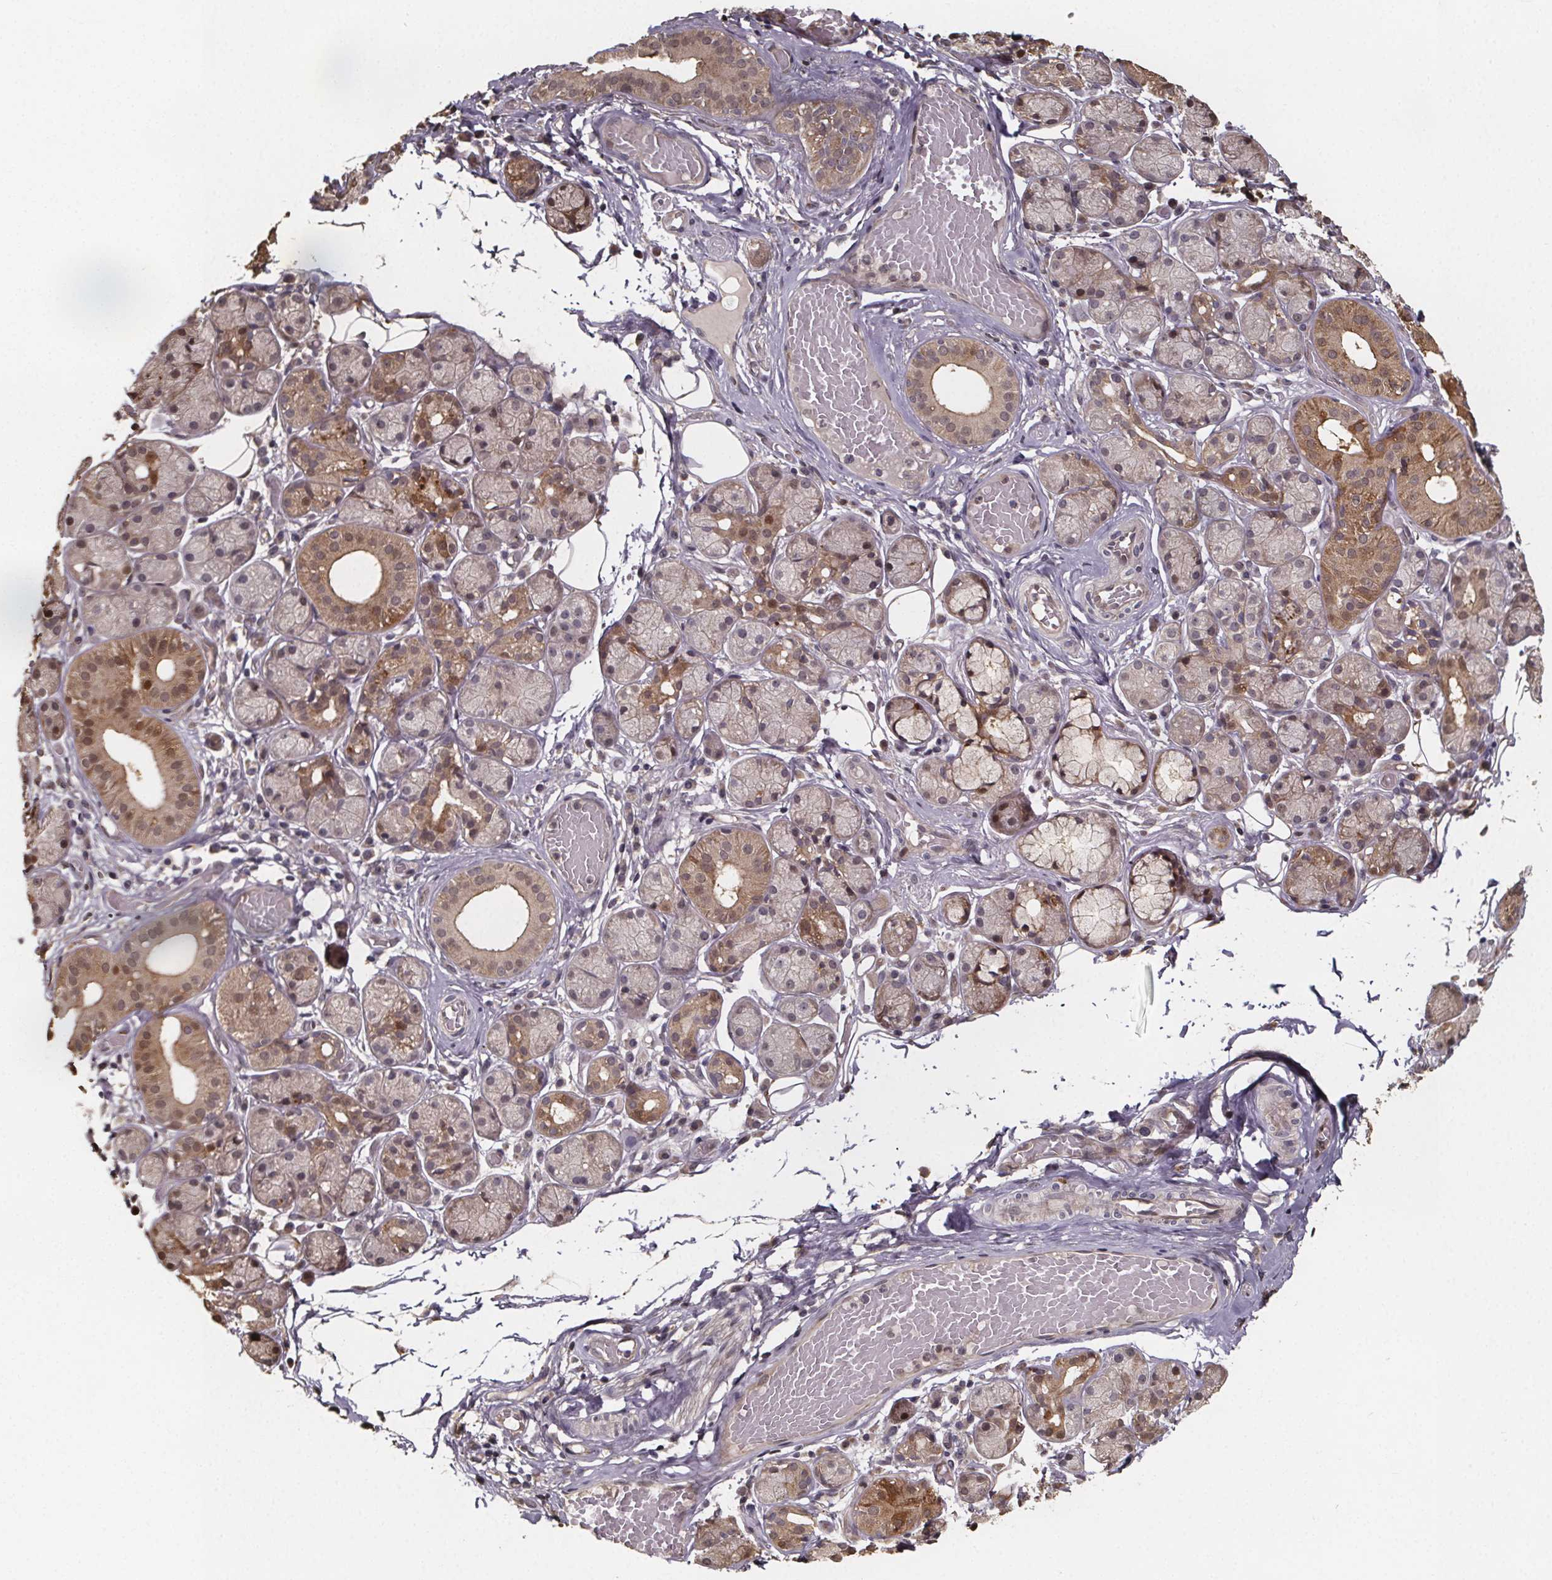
{"staining": {"intensity": "moderate", "quantity": "<25%", "location": "cytoplasmic/membranous"}, "tissue": "salivary gland", "cell_type": "Glandular cells", "image_type": "normal", "snomed": [{"axis": "morphology", "description": "Normal tissue, NOS"}, {"axis": "topography", "description": "Salivary gland"}, {"axis": "topography", "description": "Peripheral nerve tissue"}], "caption": "A photomicrograph showing moderate cytoplasmic/membranous staining in about <25% of glandular cells in unremarkable salivary gland, as visualized by brown immunohistochemical staining.", "gene": "ZNF879", "patient": {"sex": "male", "age": 71}}